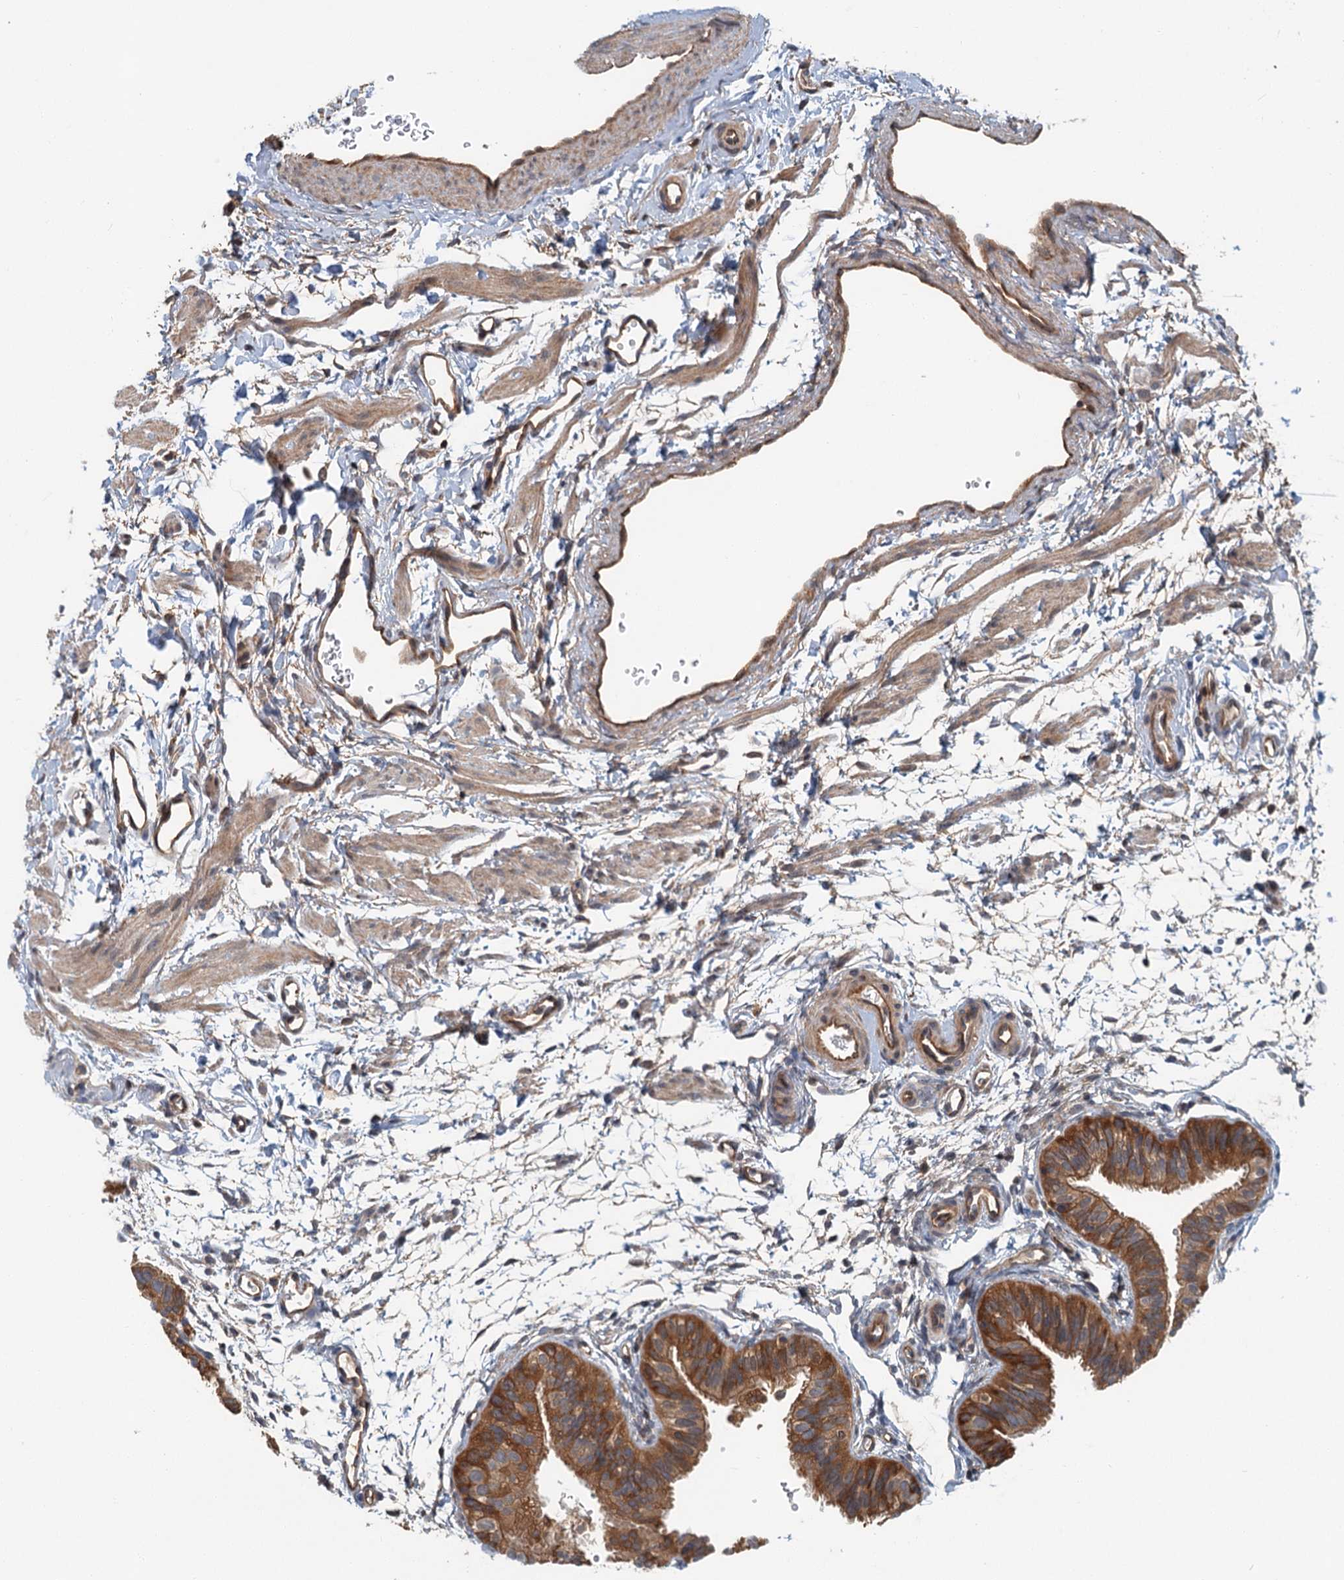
{"staining": {"intensity": "moderate", "quantity": ">75%", "location": "cytoplasmic/membranous"}, "tissue": "fallopian tube", "cell_type": "Glandular cells", "image_type": "normal", "snomed": [{"axis": "morphology", "description": "Normal tissue, NOS"}, {"axis": "topography", "description": "Fallopian tube"}], "caption": "Protein staining of normal fallopian tube exhibits moderate cytoplasmic/membranous positivity in approximately >75% of glandular cells. The staining was performed using DAB to visualize the protein expression in brown, while the nuclei were stained in blue with hematoxylin (Magnification: 20x).", "gene": "ZNF527", "patient": {"sex": "female", "age": 35}}